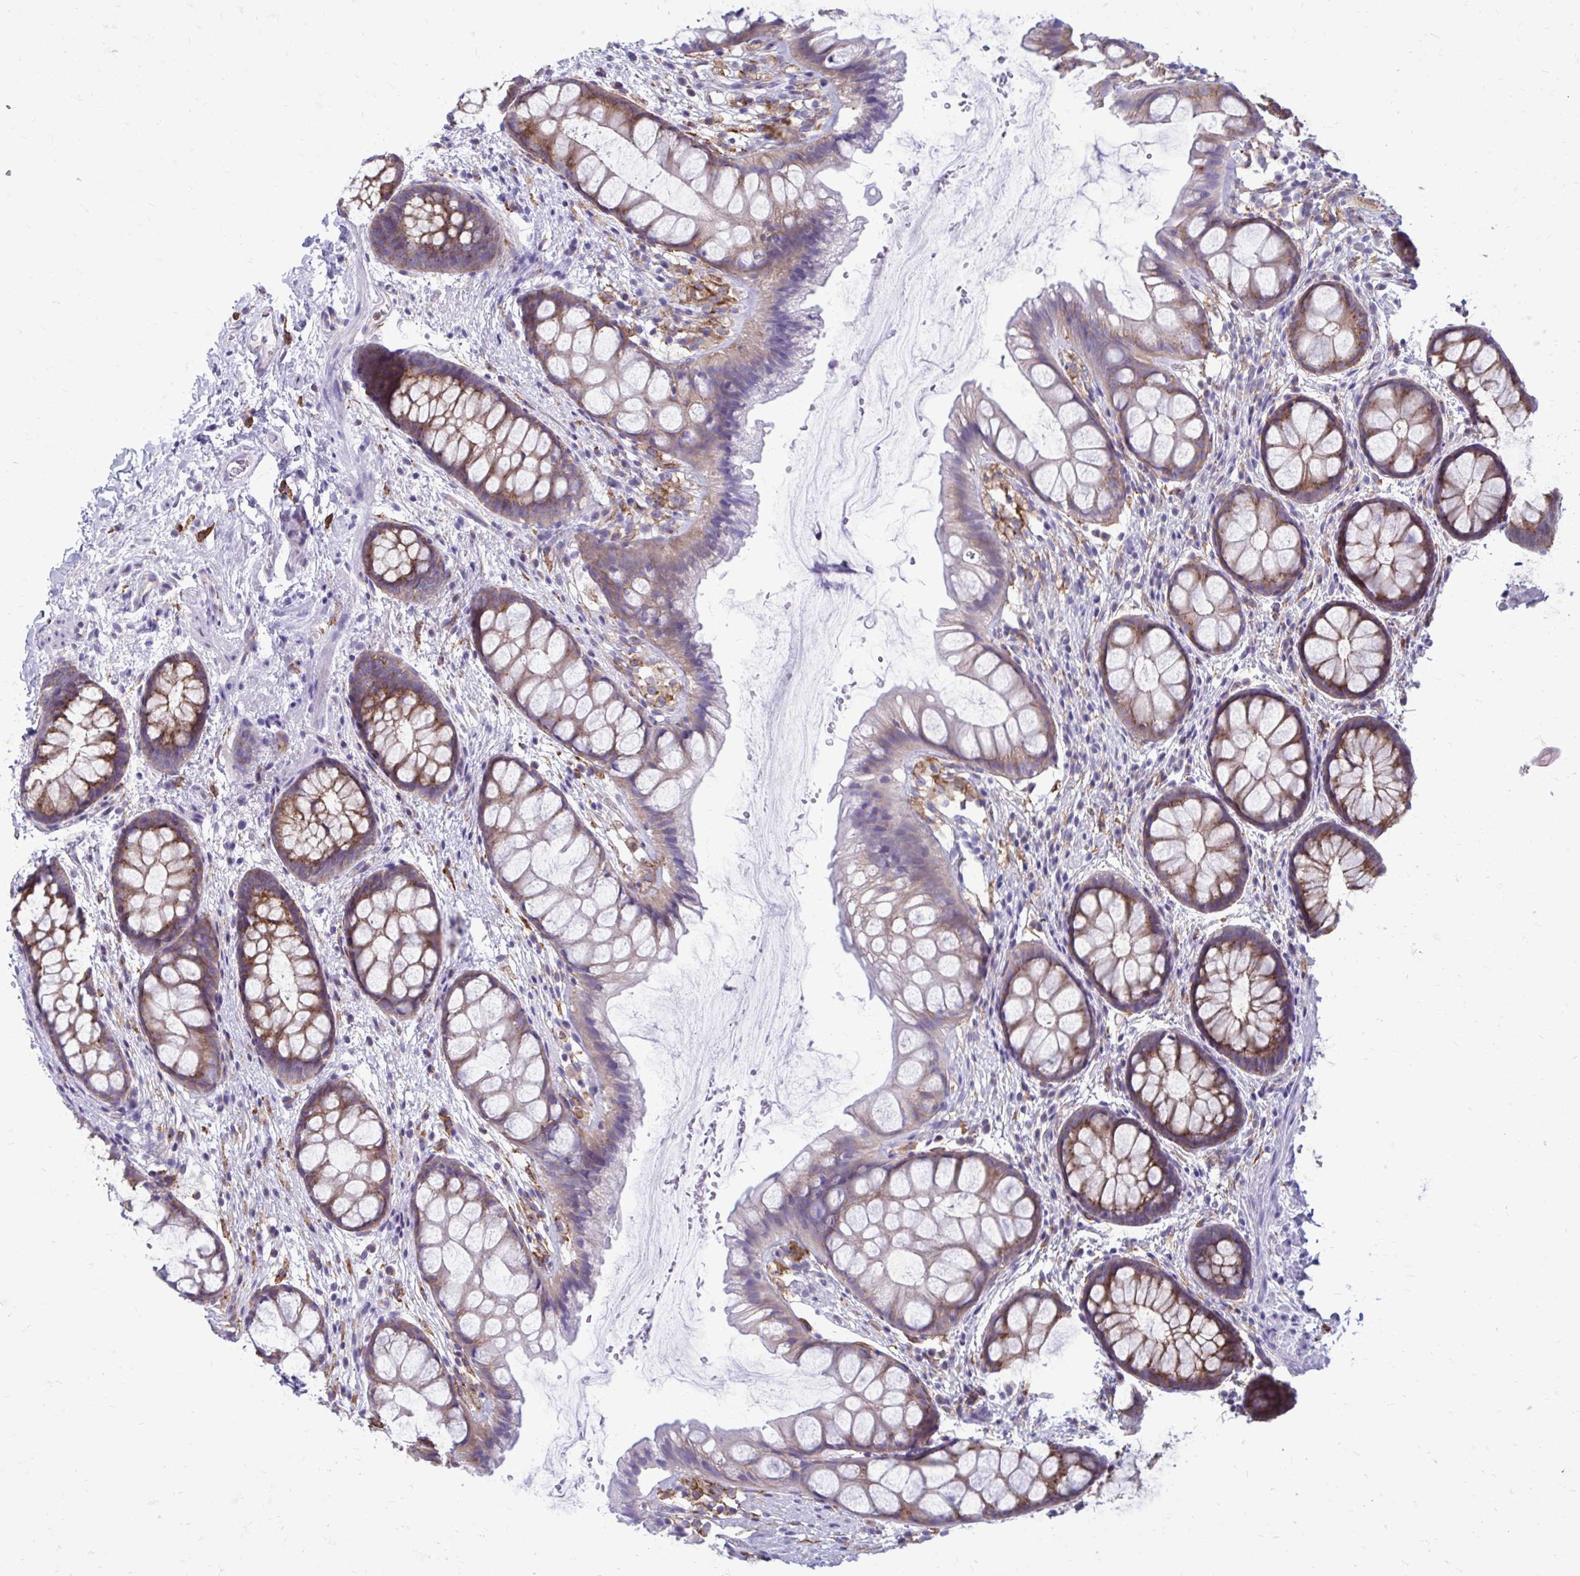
{"staining": {"intensity": "moderate", "quantity": "25%-75%", "location": "cytoplasmic/membranous"}, "tissue": "rectum", "cell_type": "Glandular cells", "image_type": "normal", "snomed": [{"axis": "morphology", "description": "Normal tissue, NOS"}, {"axis": "topography", "description": "Rectum"}], "caption": "This is a histology image of immunohistochemistry staining of benign rectum, which shows moderate staining in the cytoplasmic/membranous of glandular cells.", "gene": "CLTA", "patient": {"sex": "female", "age": 62}}